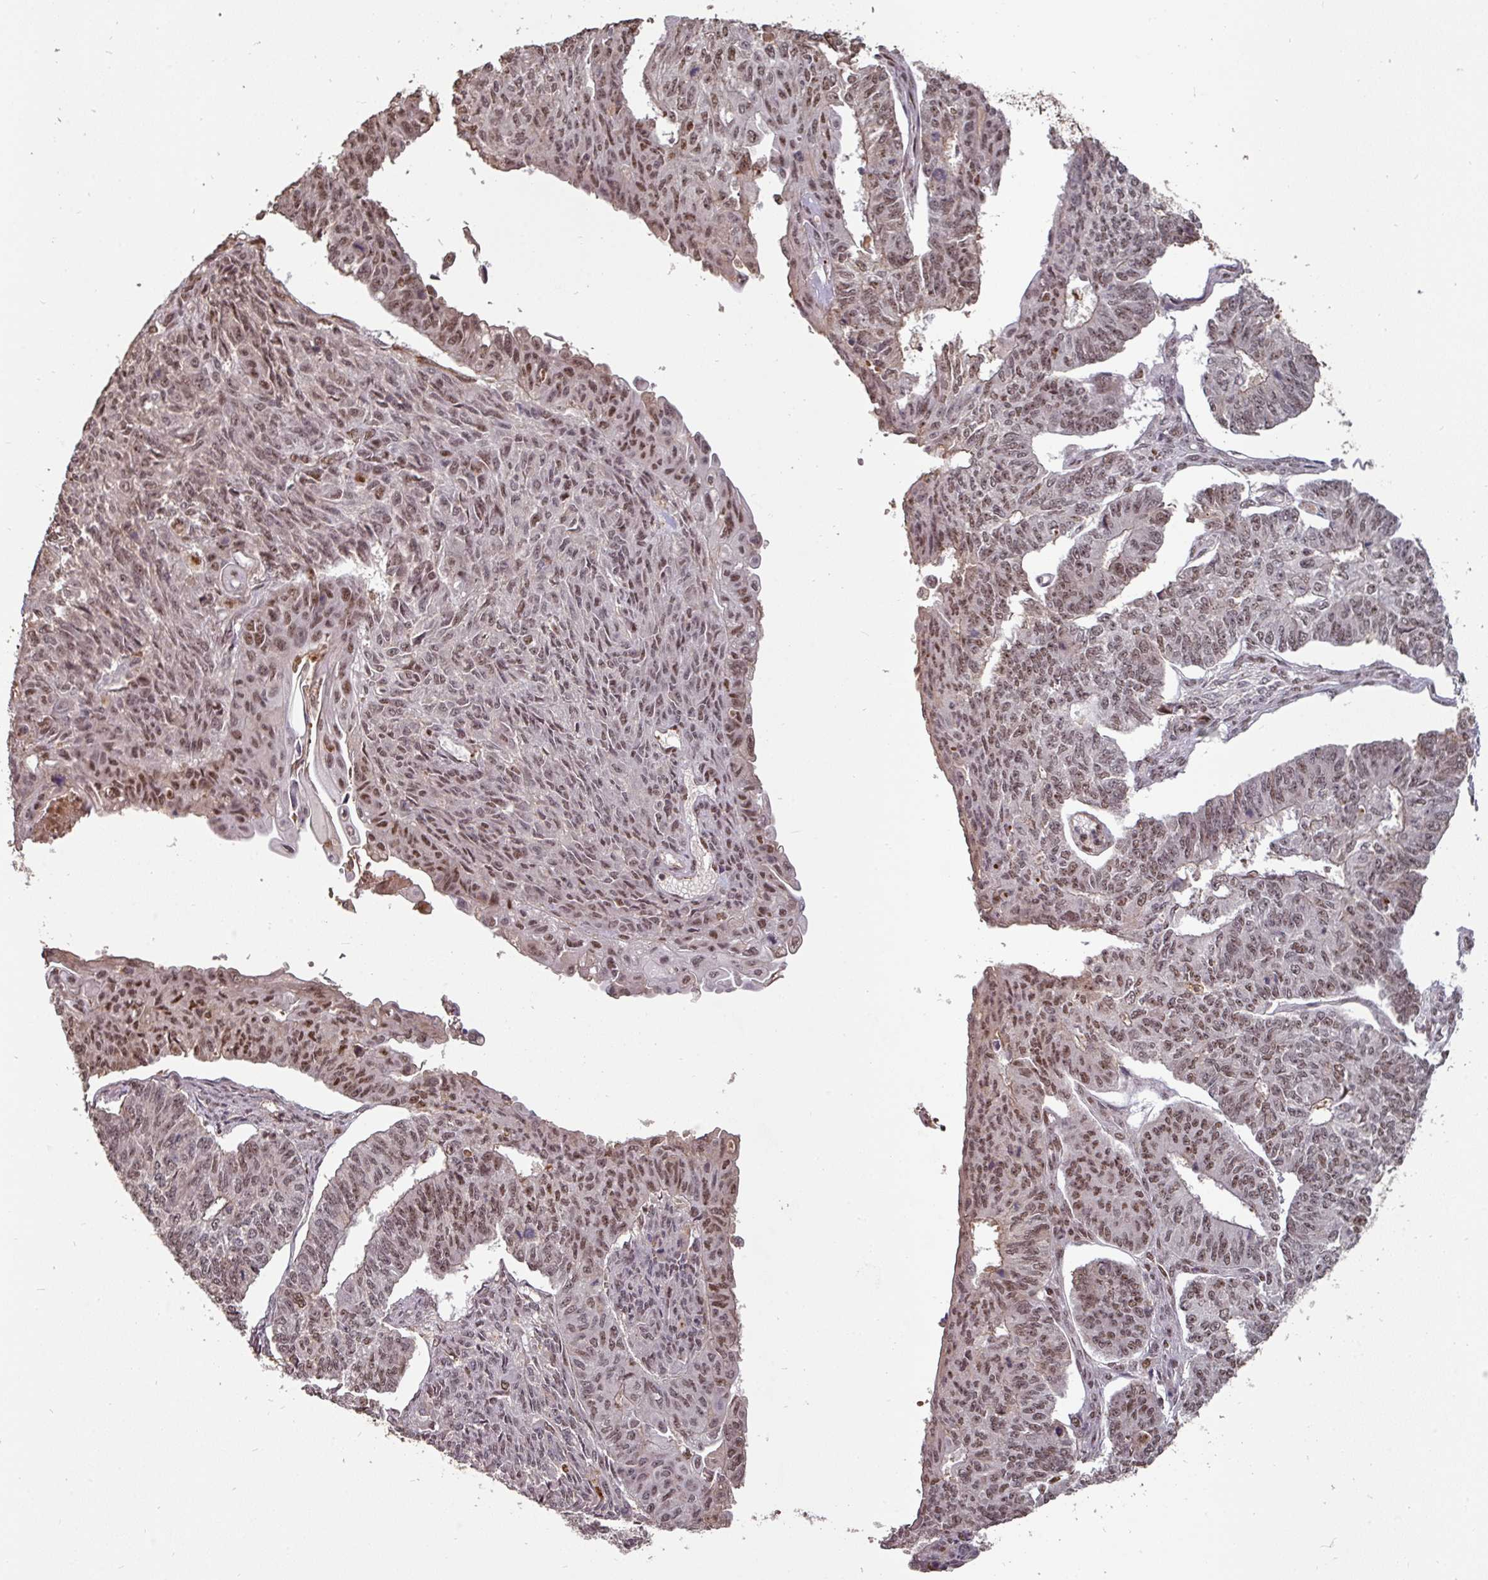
{"staining": {"intensity": "moderate", "quantity": ">75%", "location": "nuclear"}, "tissue": "endometrial cancer", "cell_type": "Tumor cells", "image_type": "cancer", "snomed": [{"axis": "morphology", "description": "Adenocarcinoma, NOS"}, {"axis": "topography", "description": "Endometrium"}], "caption": "Protein expression analysis of endometrial adenocarcinoma displays moderate nuclear staining in approximately >75% of tumor cells.", "gene": "POLD1", "patient": {"sex": "female", "age": 32}}